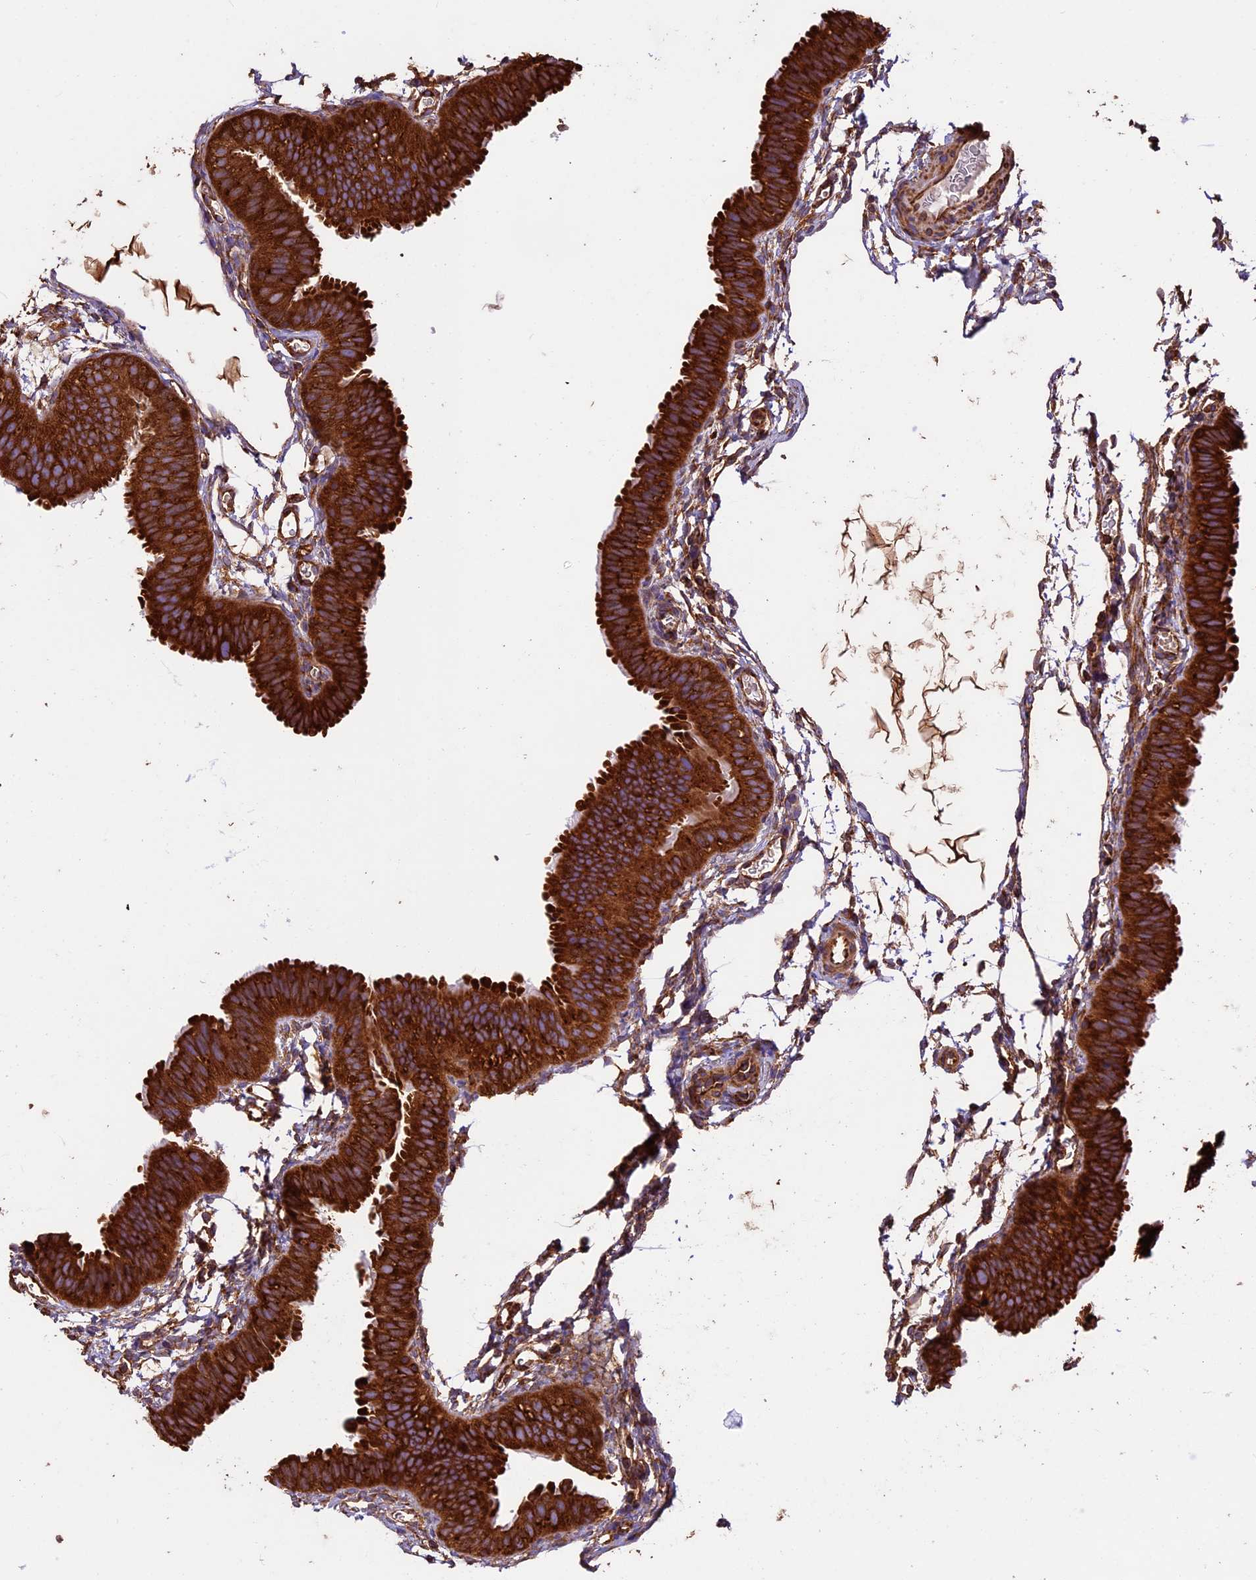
{"staining": {"intensity": "strong", "quantity": ">75%", "location": "cytoplasmic/membranous"}, "tissue": "fallopian tube", "cell_type": "Glandular cells", "image_type": "normal", "snomed": [{"axis": "morphology", "description": "Normal tissue, NOS"}, {"axis": "topography", "description": "Fallopian tube"}], "caption": "Immunohistochemistry photomicrograph of unremarkable human fallopian tube stained for a protein (brown), which displays high levels of strong cytoplasmic/membranous staining in approximately >75% of glandular cells.", "gene": "KARS1", "patient": {"sex": "female", "age": 35}}